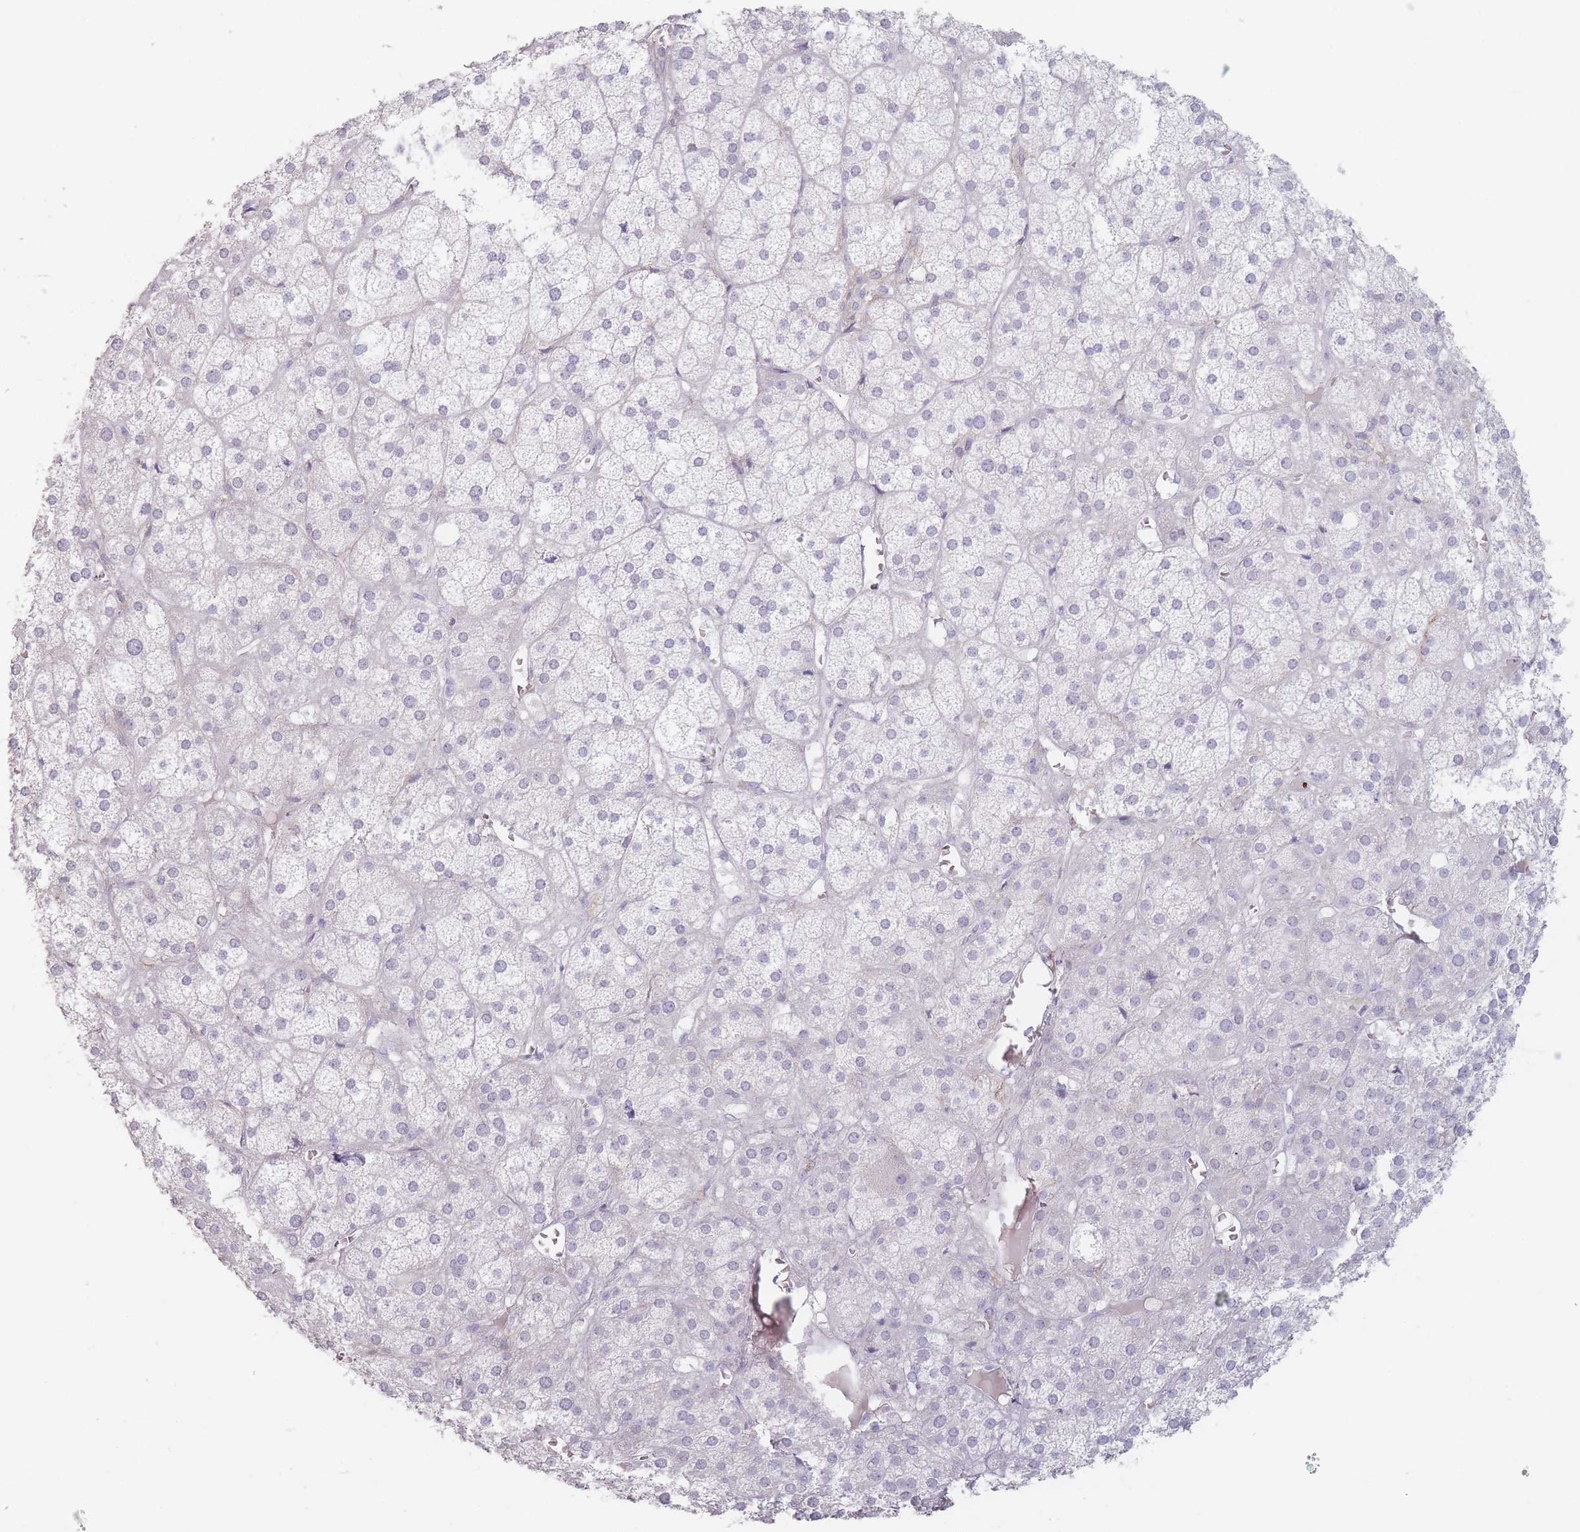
{"staining": {"intensity": "negative", "quantity": "none", "location": "none"}, "tissue": "adrenal gland", "cell_type": "Glandular cells", "image_type": "normal", "snomed": [{"axis": "morphology", "description": "Normal tissue, NOS"}, {"axis": "topography", "description": "Adrenal gland"}], "caption": "A high-resolution micrograph shows immunohistochemistry (IHC) staining of unremarkable adrenal gland, which reveals no significant expression in glandular cells.", "gene": "HELZ2", "patient": {"sex": "female", "age": 61}}